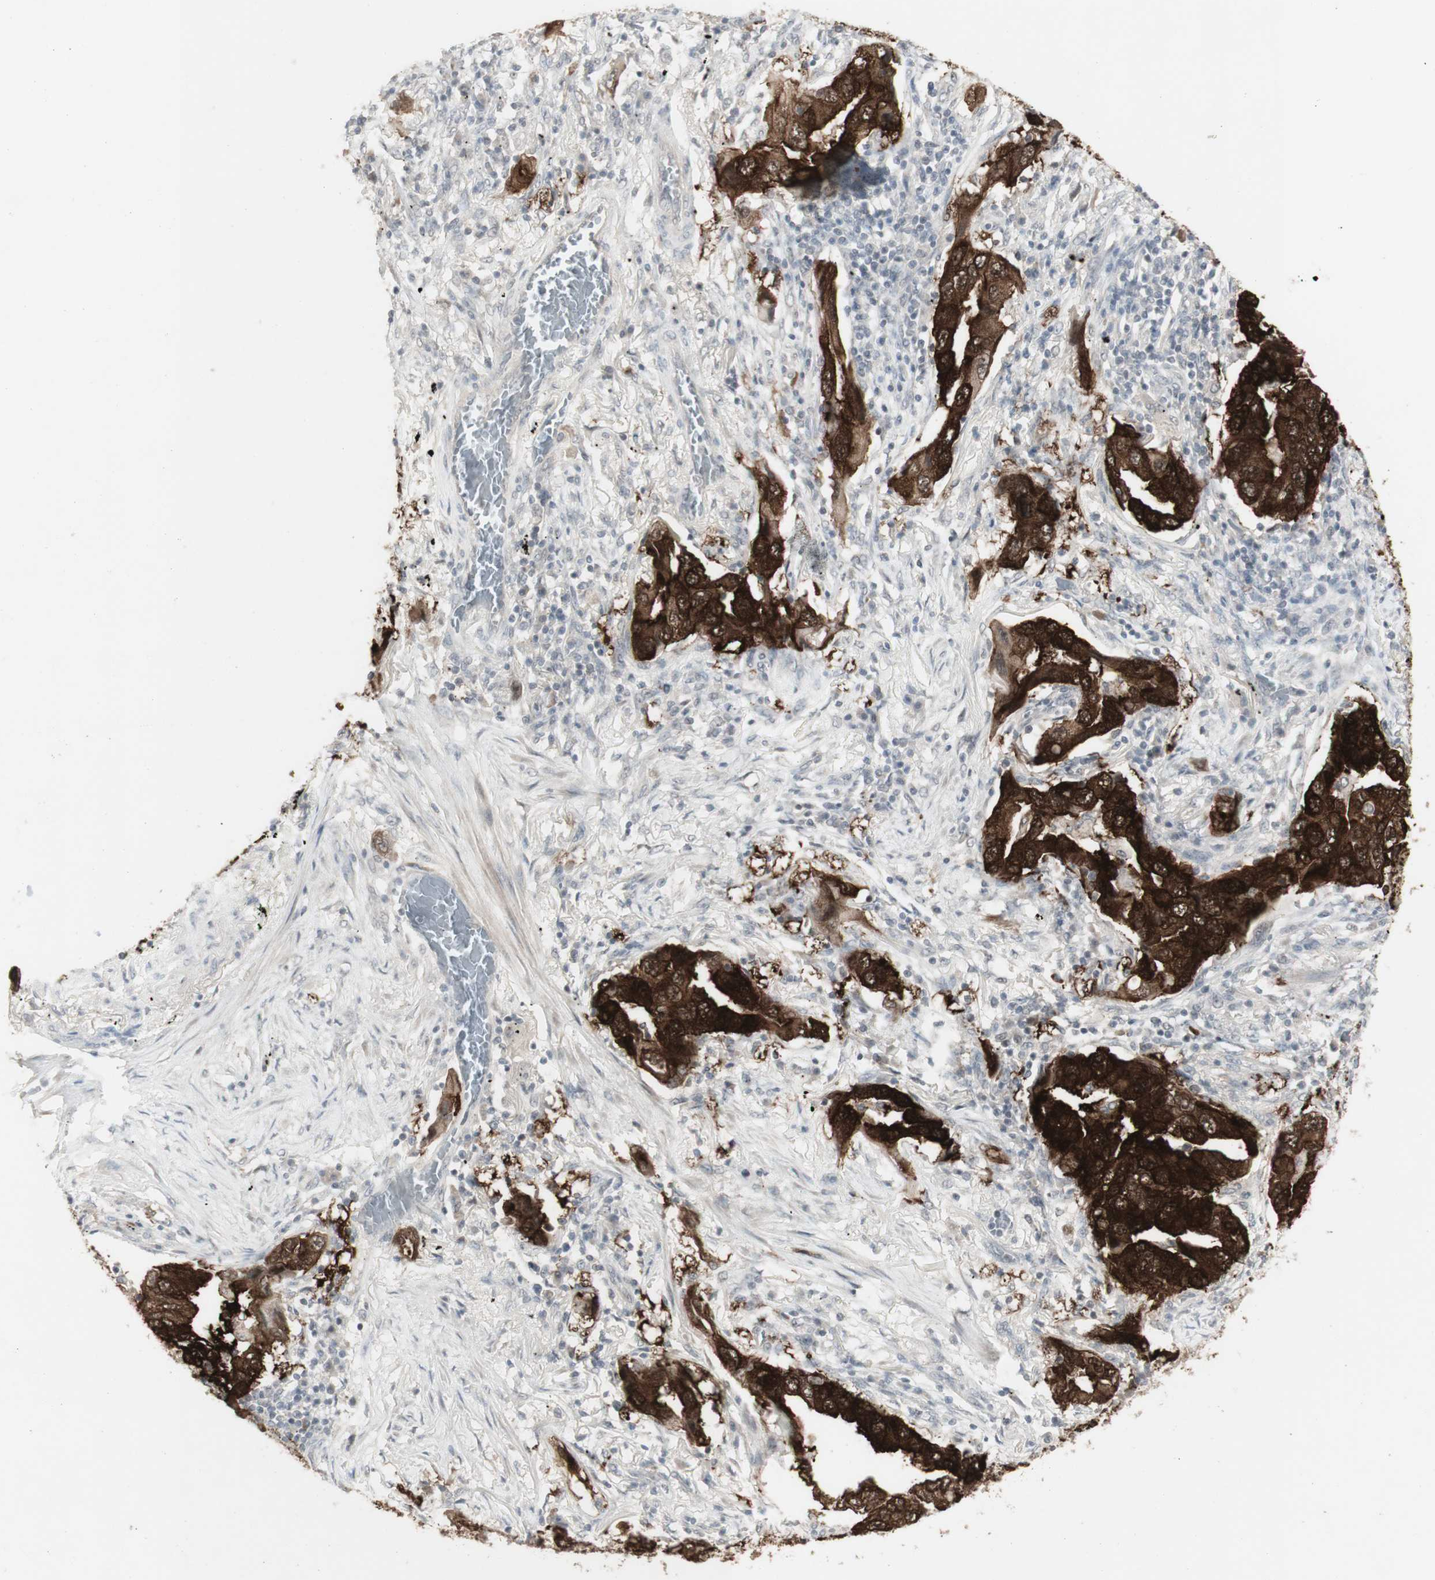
{"staining": {"intensity": "strong", "quantity": ">75%", "location": "cytoplasmic/membranous"}, "tissue": "lung cancer", "cell_type": "Tumor cells", "image_type": "cancer", "snomed": [{"axis": "morphology", "description": "Adenocarcinoma, NOS"}, {"axis": "topography", "description": "Lung"}], "caption": "Lung adenocarcinoma stained for a protein reveals strong cytoplasmic/membranous positivity in tumor cells.", "gene": "C1orf116", "patient": {"sex": "female", "age": 65}}